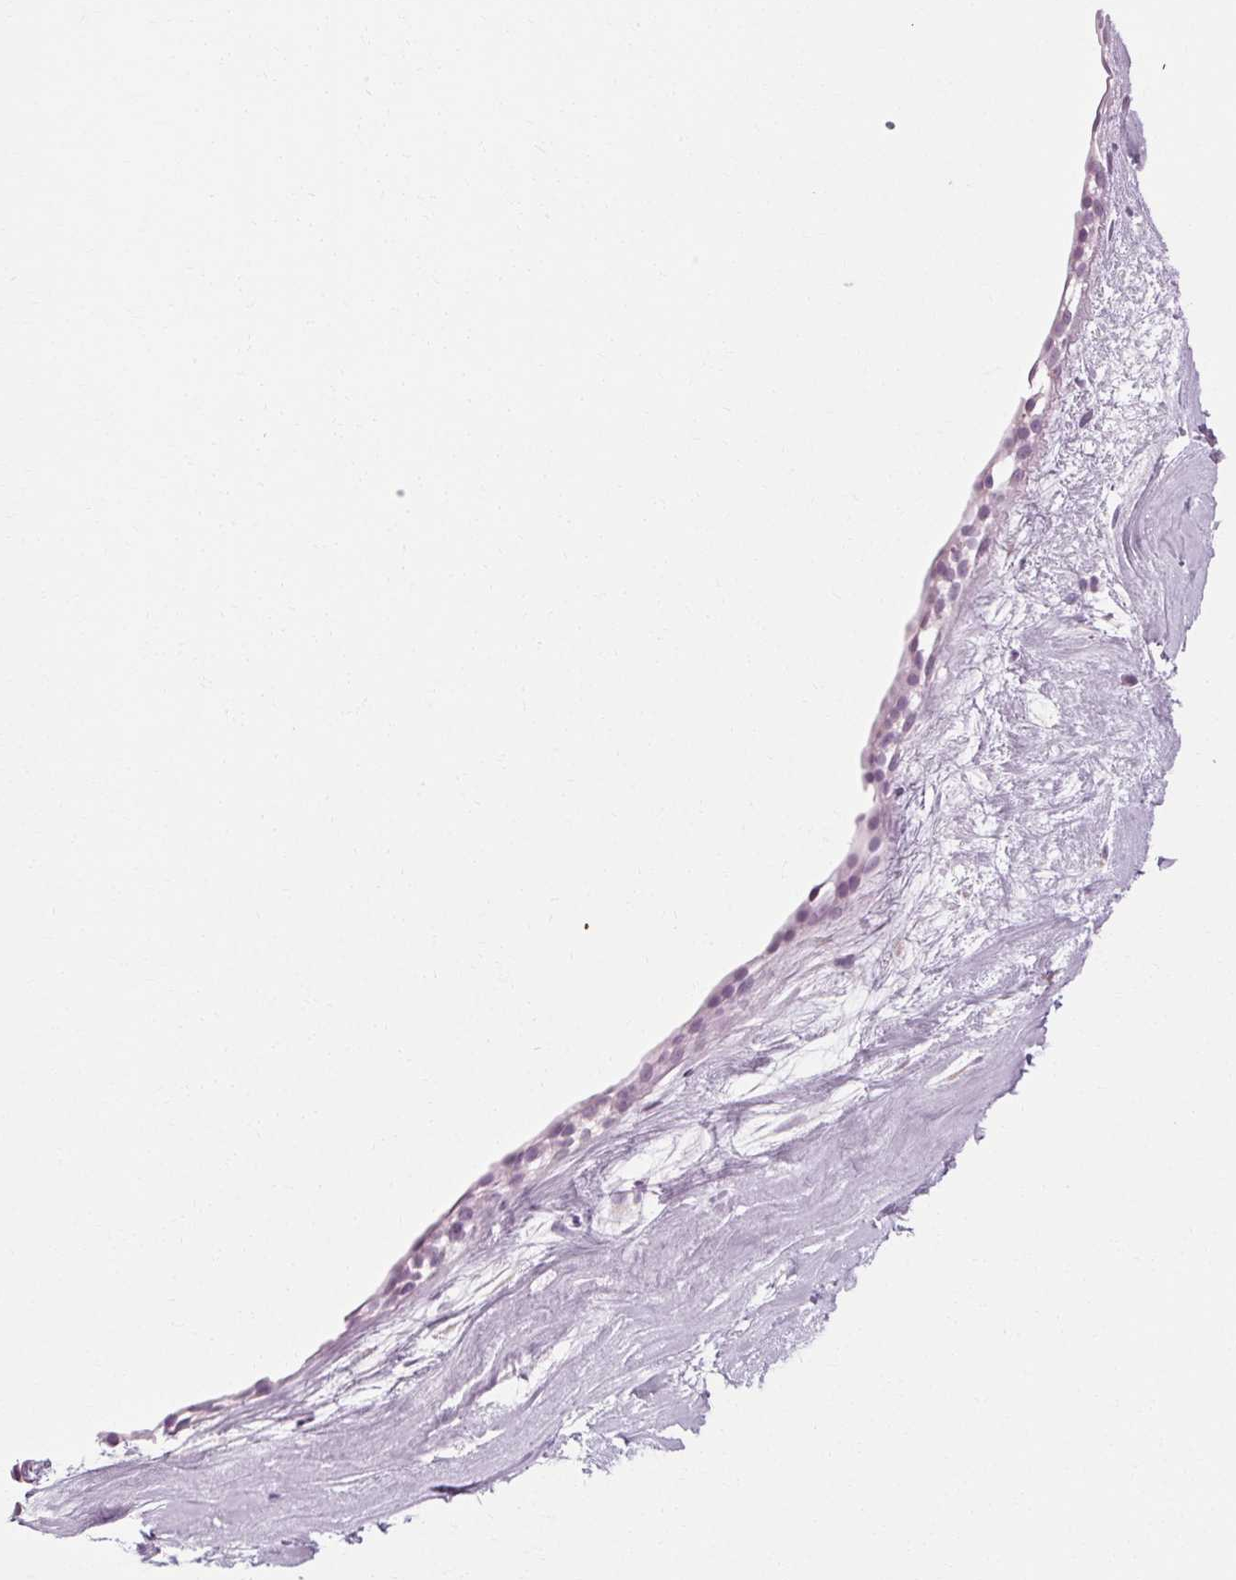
{"staining": {"intensity": "negative", "quantity": "none", "location": "none"}, "tissue": "nasopharynx", "cell_type": "Respiratory epithelial cells", "image_type": "normal", "snomed": [{"axis": "morphology", "description": "Normal tissue, NOS"}, {"axis": "topography", "description": "Nasopharynx"}], "caption": "A histopathology image of human nasopharynx is negative for staining in respiratory epithelial cells. (Immunohistochemistry, brightfield microscopy, high magnification).", "gene": "POMC", "patient": {"sex": "male", "age": 24}}